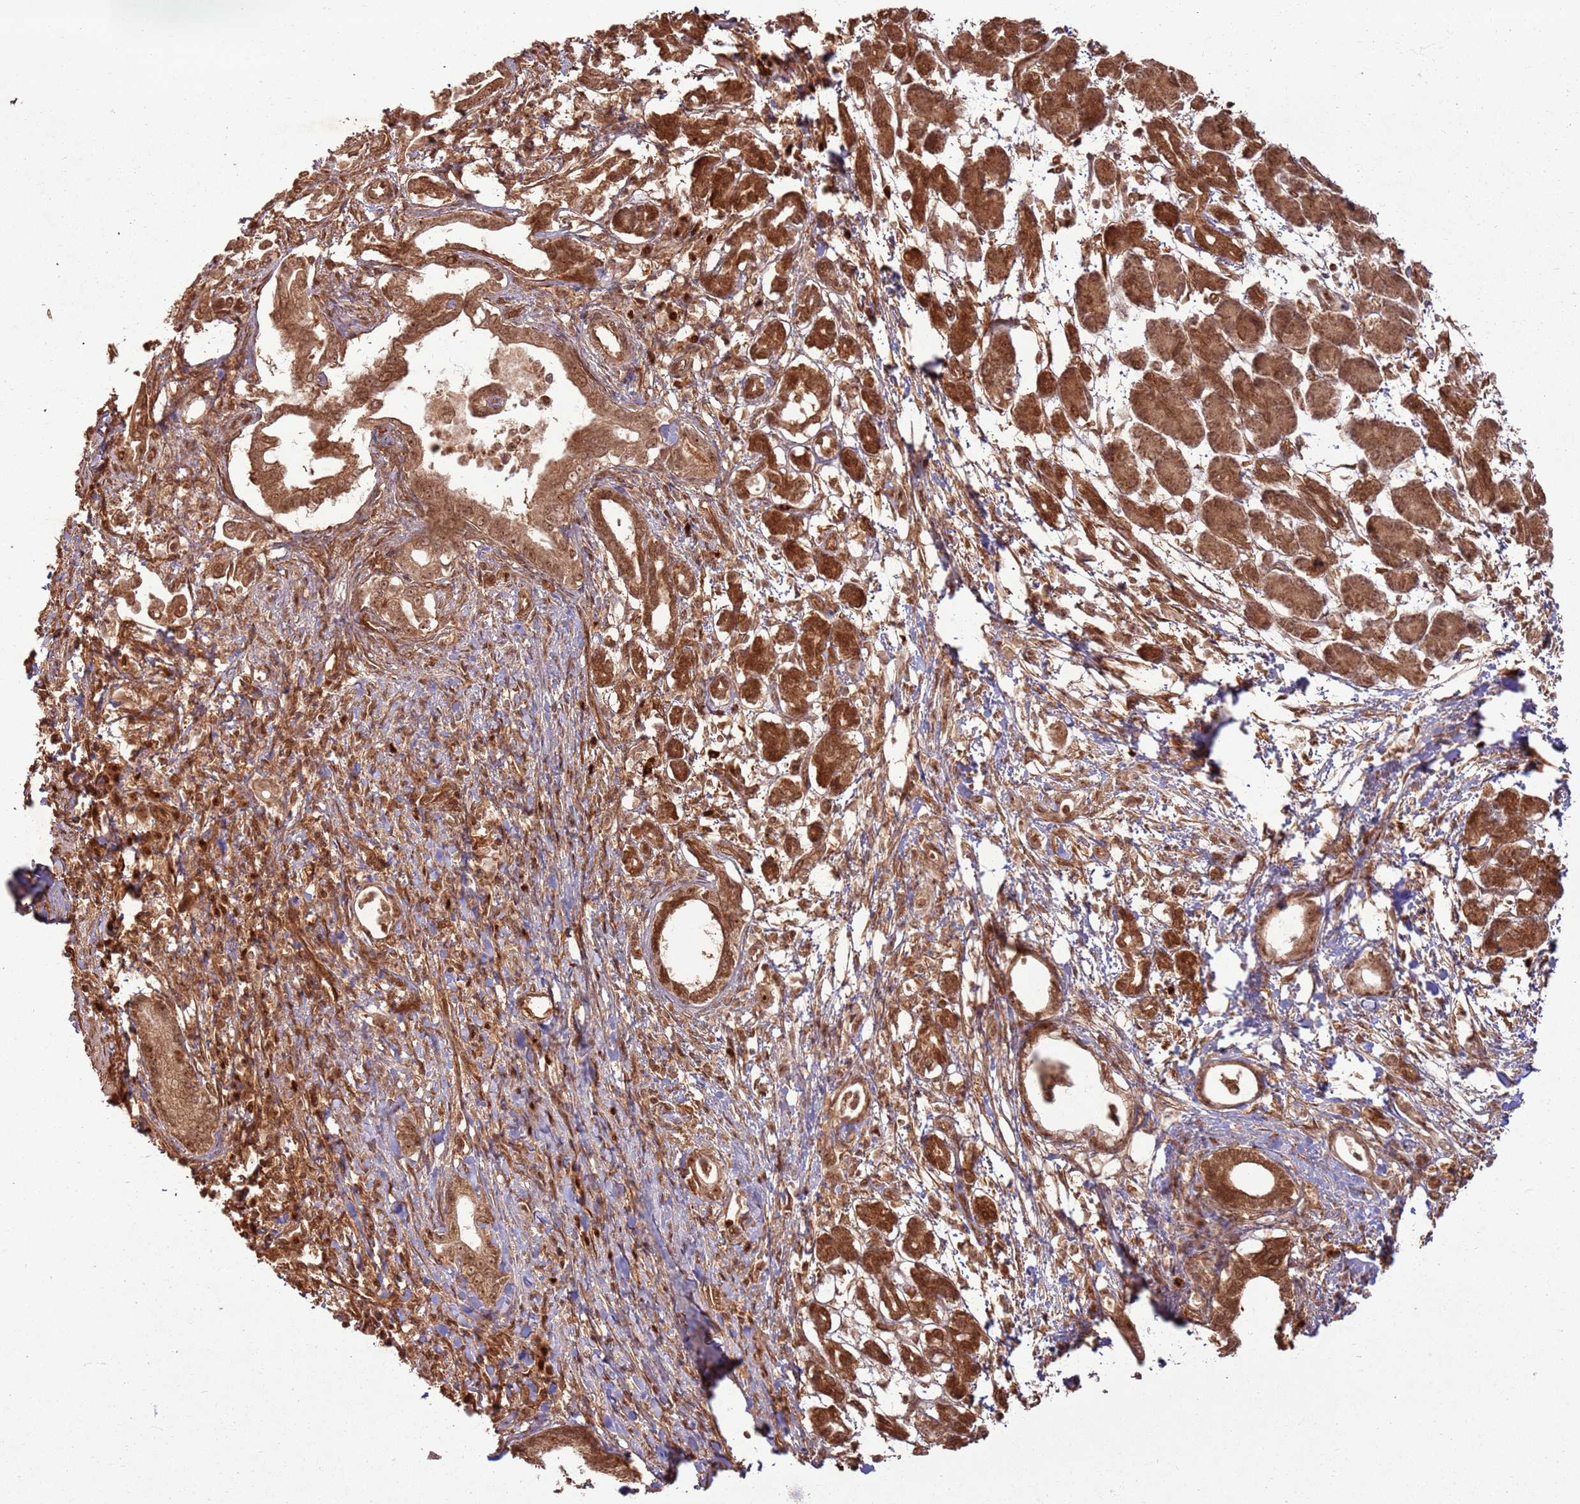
{"staining": {"intensity": "strong", "quantity": ">75%", "location": "cytoplasmic/membranous,nuclear"}, "tissue": "pancreatic cancer", "cell_type": "Tumor cells", "image_type": "cancer", "snomed": [{"axis": "morphology", "description": "Adenocarcinoma, NOS"}, {"axis": "topography", "description": "Pancreas"}], "caption": "Pancreatic cancer (adenocarcinoma) tissue demonstrates strong cytoplasmic/membranous and nuclear staining in about >75% of tumor cells", "gene": "TBC1D13", "patient": {"sex": "female", "age": 55}}